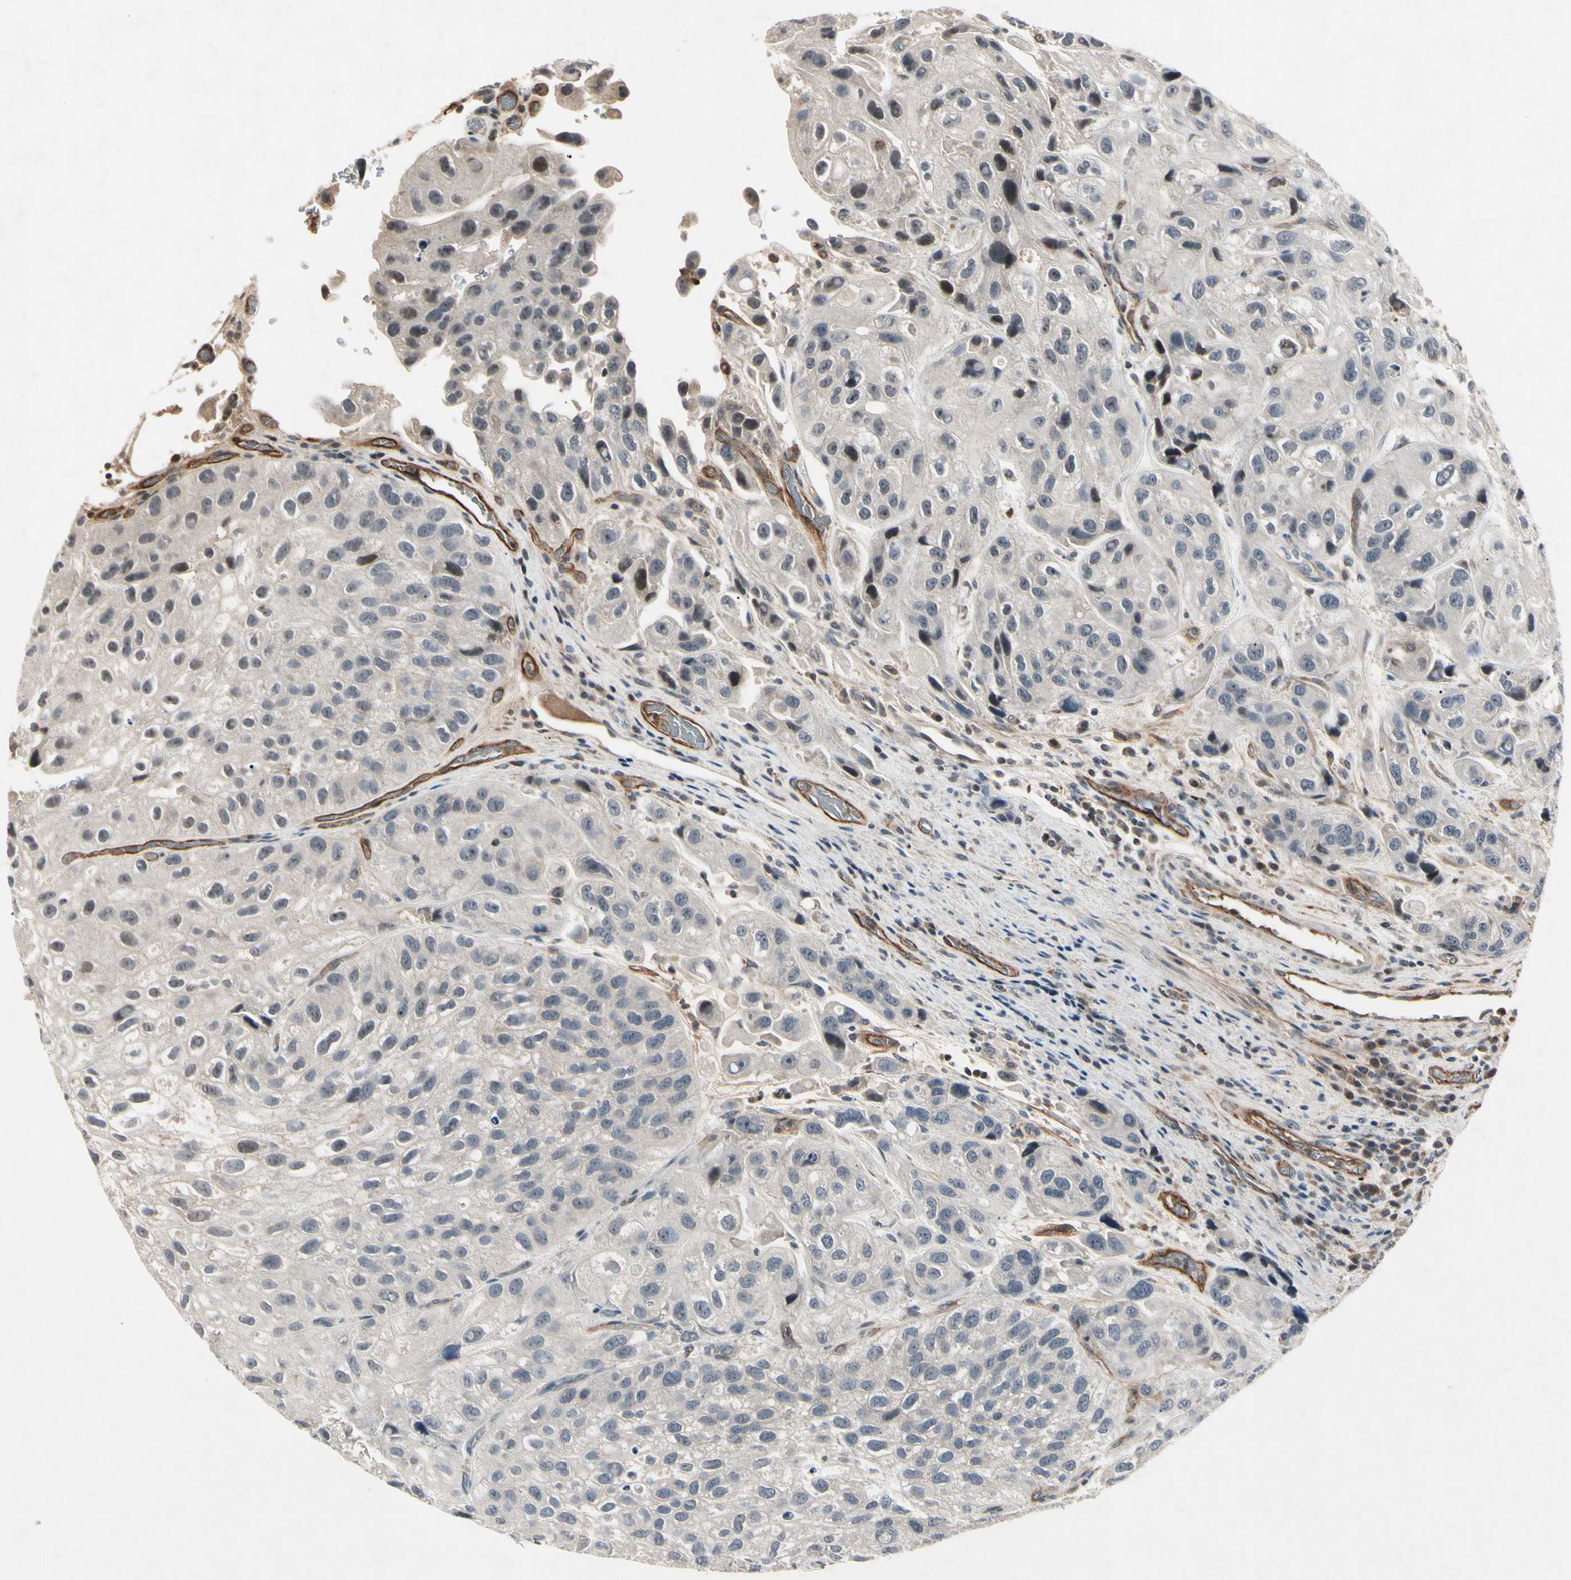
{"staining": {"intensity": "negative", "quantity": "none", "location": "none"}, "tissue": "urothelial cancer", "cell_type": "Tumor cells", "image_type": "cancer", "snomed": [{"axis": "morphology", "description": "Urothelial carcinoma, High grade"}, {"axis": "topography", "description": "Urinary bladder"}], "caption": "Image shows no protein staining in tumor cells of urothelial cancer tissue. (Stains: DAB (3,3'-diaminobenzidine) IHC with hematoxylin counter stain, Microscopy: brightfield microscopy at high magnification).", "gene": "AEBP1", "patient": {"sex": "female", "age": 64}}